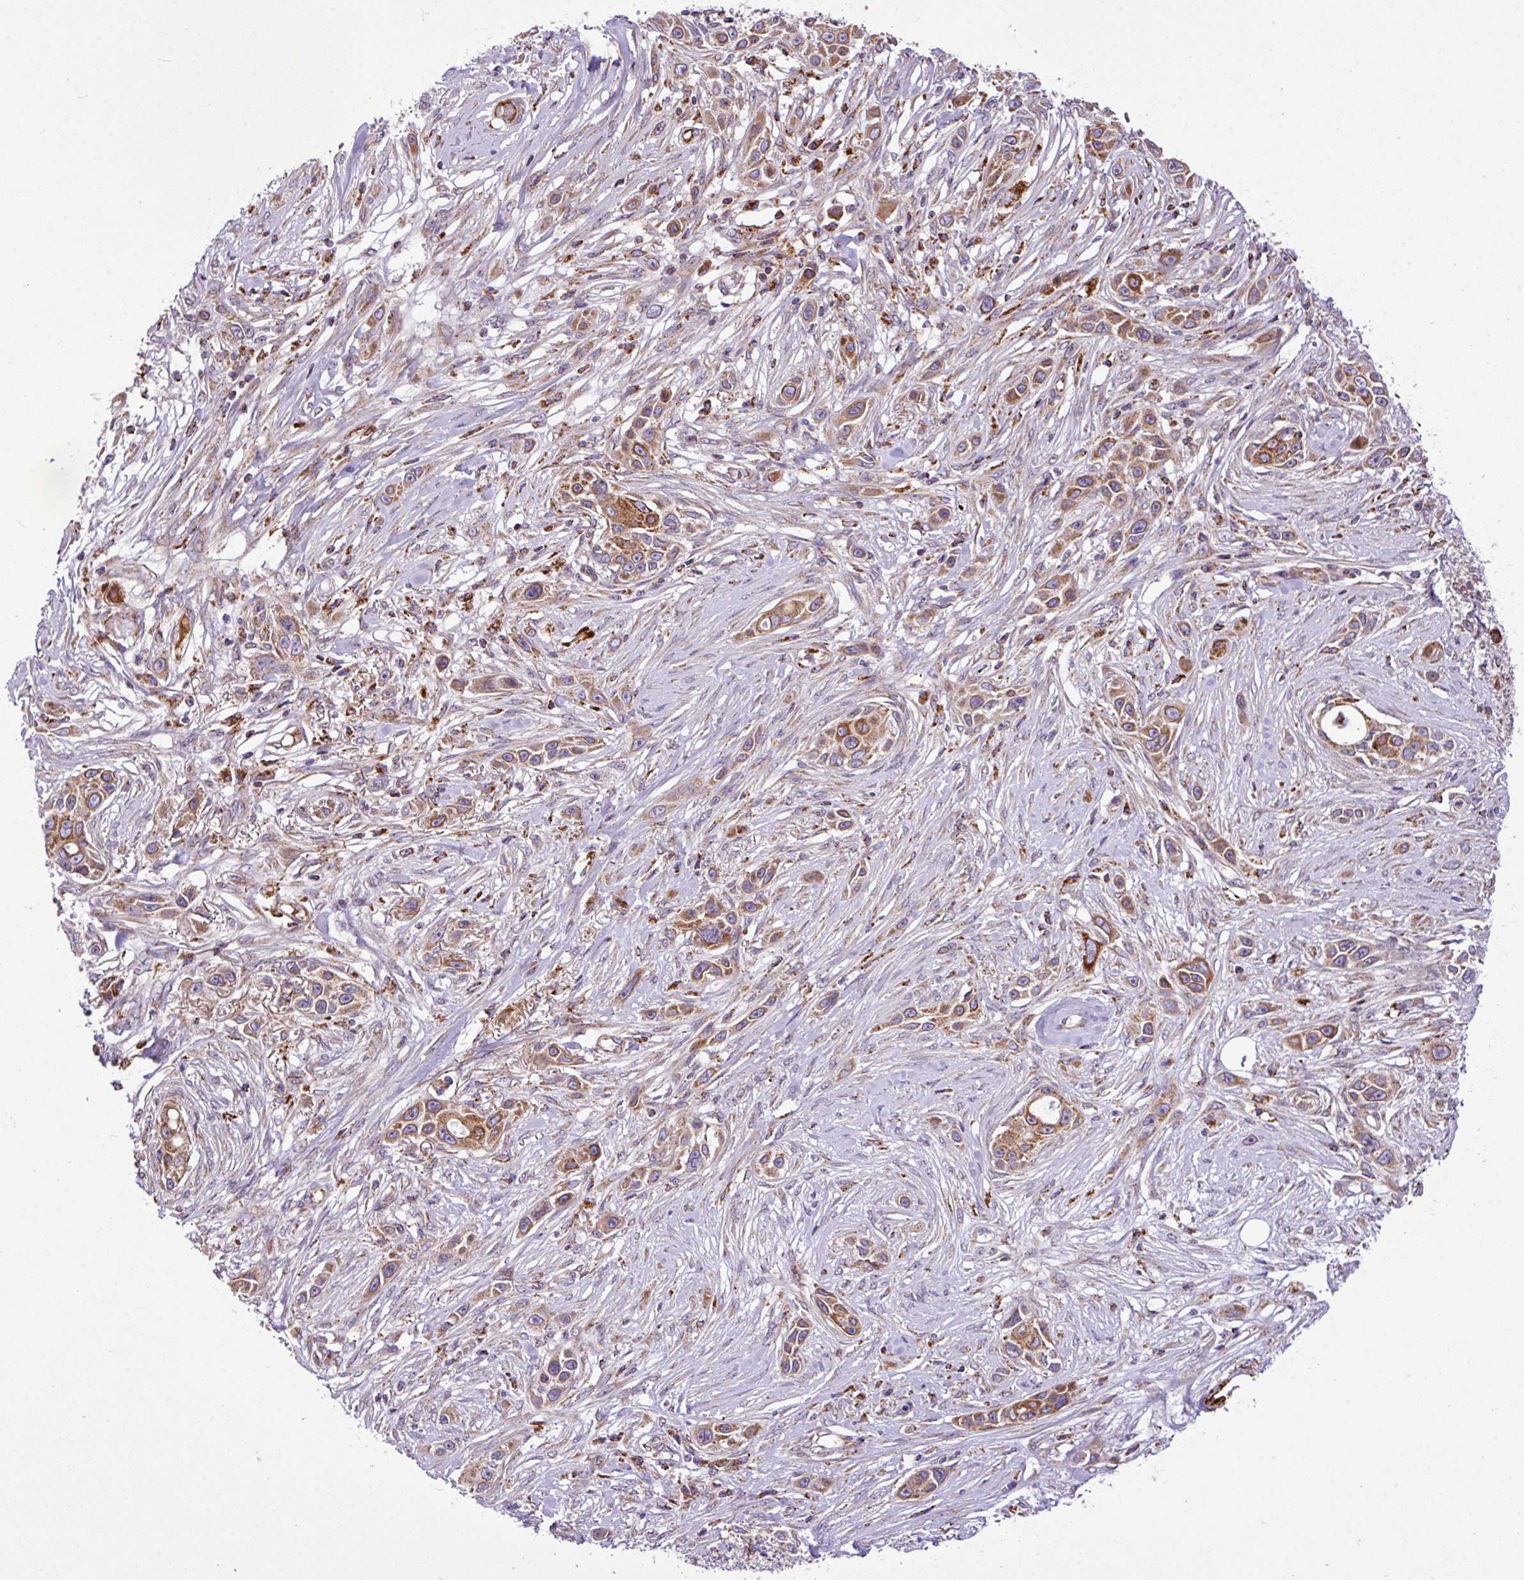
{"staining": {"intensity": "strong", "quantity": ">75%", "location": "cytoplasmic/membranous"}, "tissue": "skin cancer", "cell_type": "Tumor cells", "image_type": "cancer", "snomed": [{"axis": "morphology", "description": "Squamous cell carcinoma, NOS"}, {"axis": "topography", "description": "Skin"}], "caption": "Strong cytoplasmic/membranous staining is seen in about >75% of tumor cells in skin cancer (squamous cell carcinoma). (Brightfield microscopy of DAB IHC at high magnification).", "gene": "ZNF569", "patient": {"sex": "female", "age": 69}}